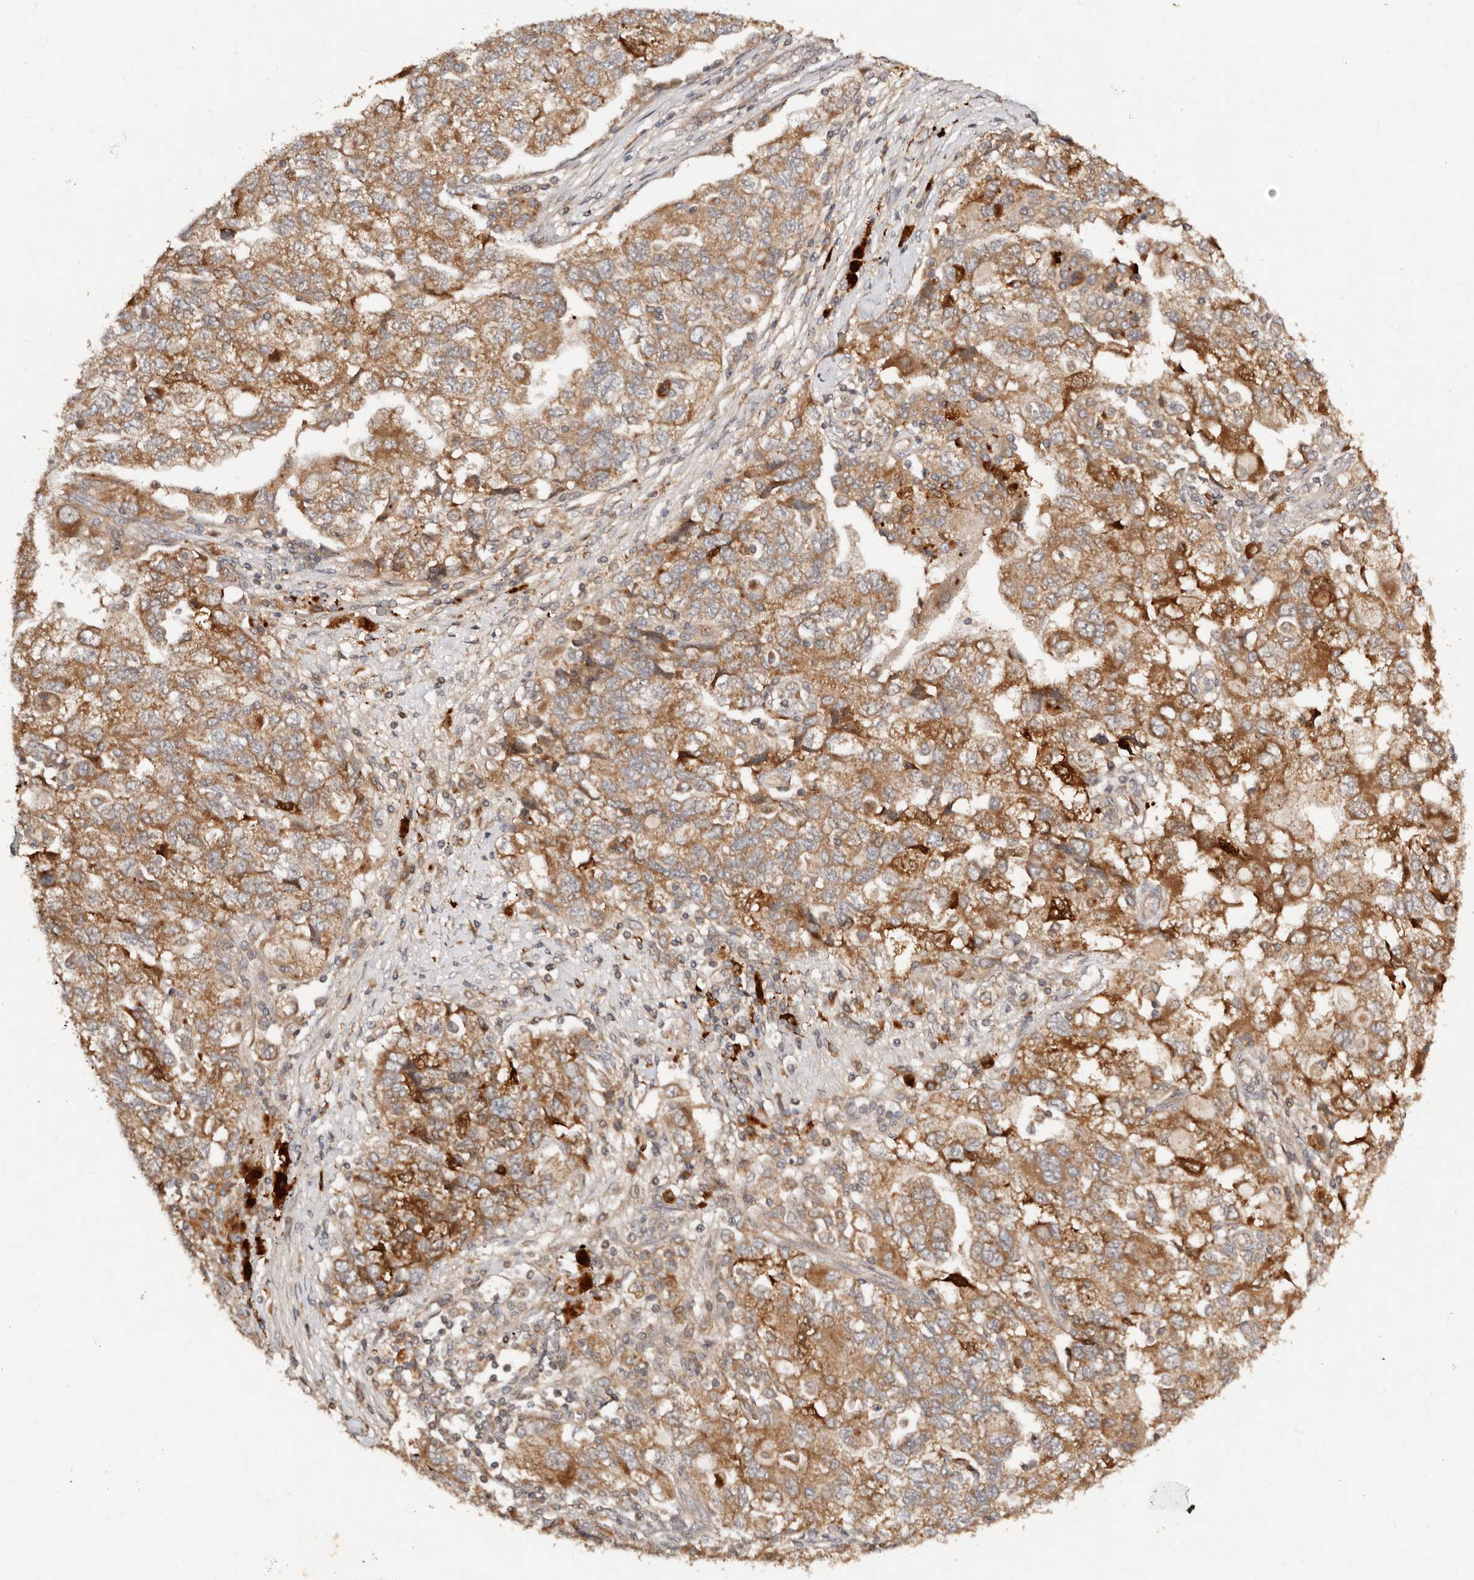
{"staining": {"intensity": "moderate", "quantity": ">75%", "location": "cytoplasmic/membranous"}, "tissue": "ovarian cancer", "cell_type": "Tumor cells", "image_type": "cancer", "snomed": [{"axis": "morphology", "description": "Carcinoma, NOS"}, {"axis": "morphology", "description": "Cystadenocarcinoma, serous, NOS"}, {"axis": "topography", "description": "Ovary"}], "caption": "The micrograph exhibits immunohistochemical staining of serous cystadenocarcinoma (ovarian). There is moderate cytoplasmic/membranous positivity is identified in approximately >75% of tumor cells.", "gene": "DENND11", "patient": {"sex": "female", "age": 69}}